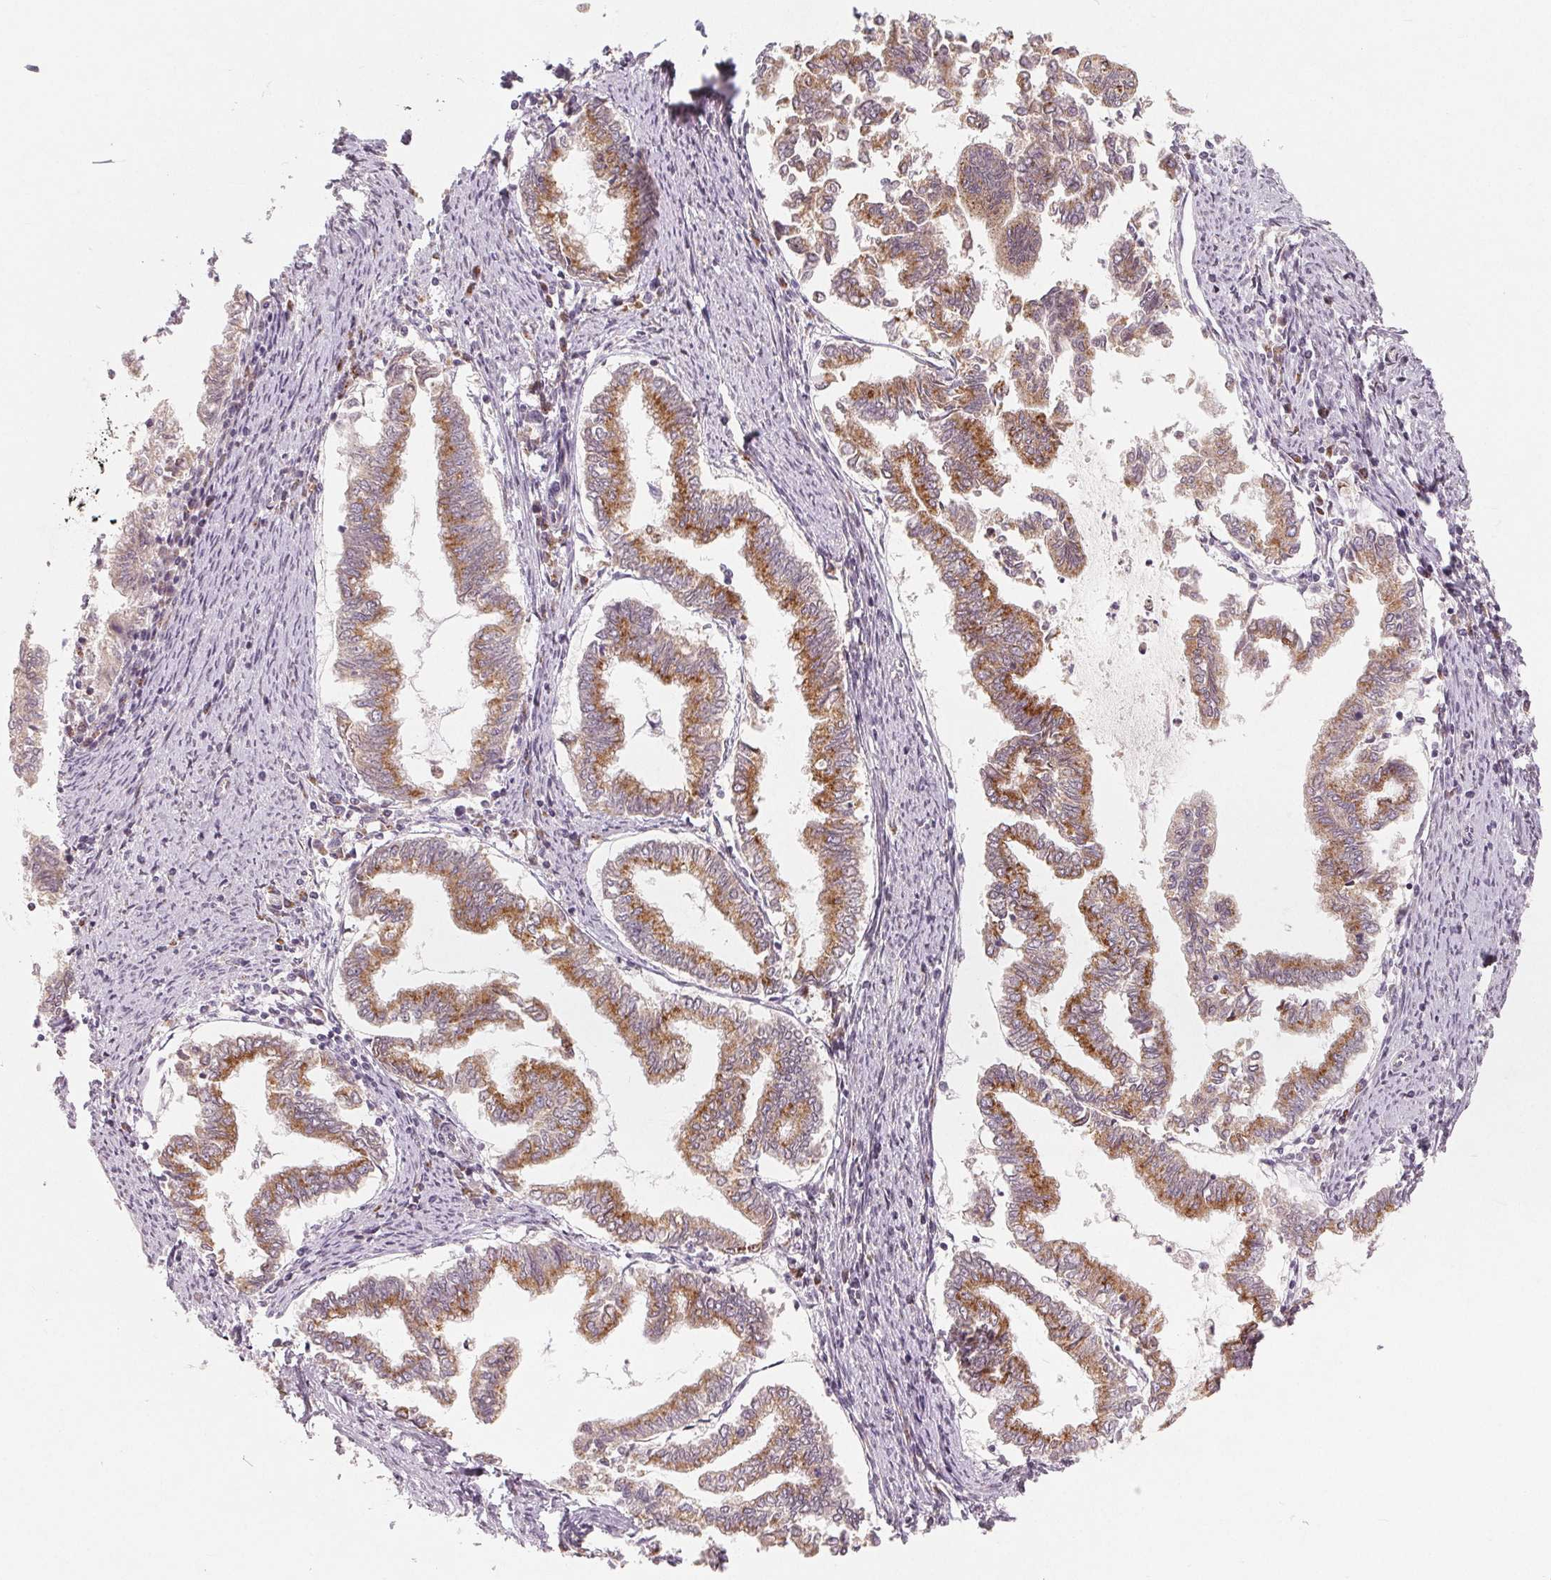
{"staining": {"intensity": "moderate", "quantity": ">75%", "location": "cytoplasmic/membranous"}, "tissue": "endometrial cancer", "cell_type": "Tumor cells", "image_type": "cancer", "snomed": [{"axis": "morphology", "description": "Adenocarcinoma, NOS"}, {"axis": "topography", "description": "Endometrium"}], "caption": "A brown stain highlights moderate cytoplasmic/membranous expression of a protein in human endometrial cancer tumor cells.", "gene": "TMSB15B", "patient": {"sex": "female", "age": 79}}